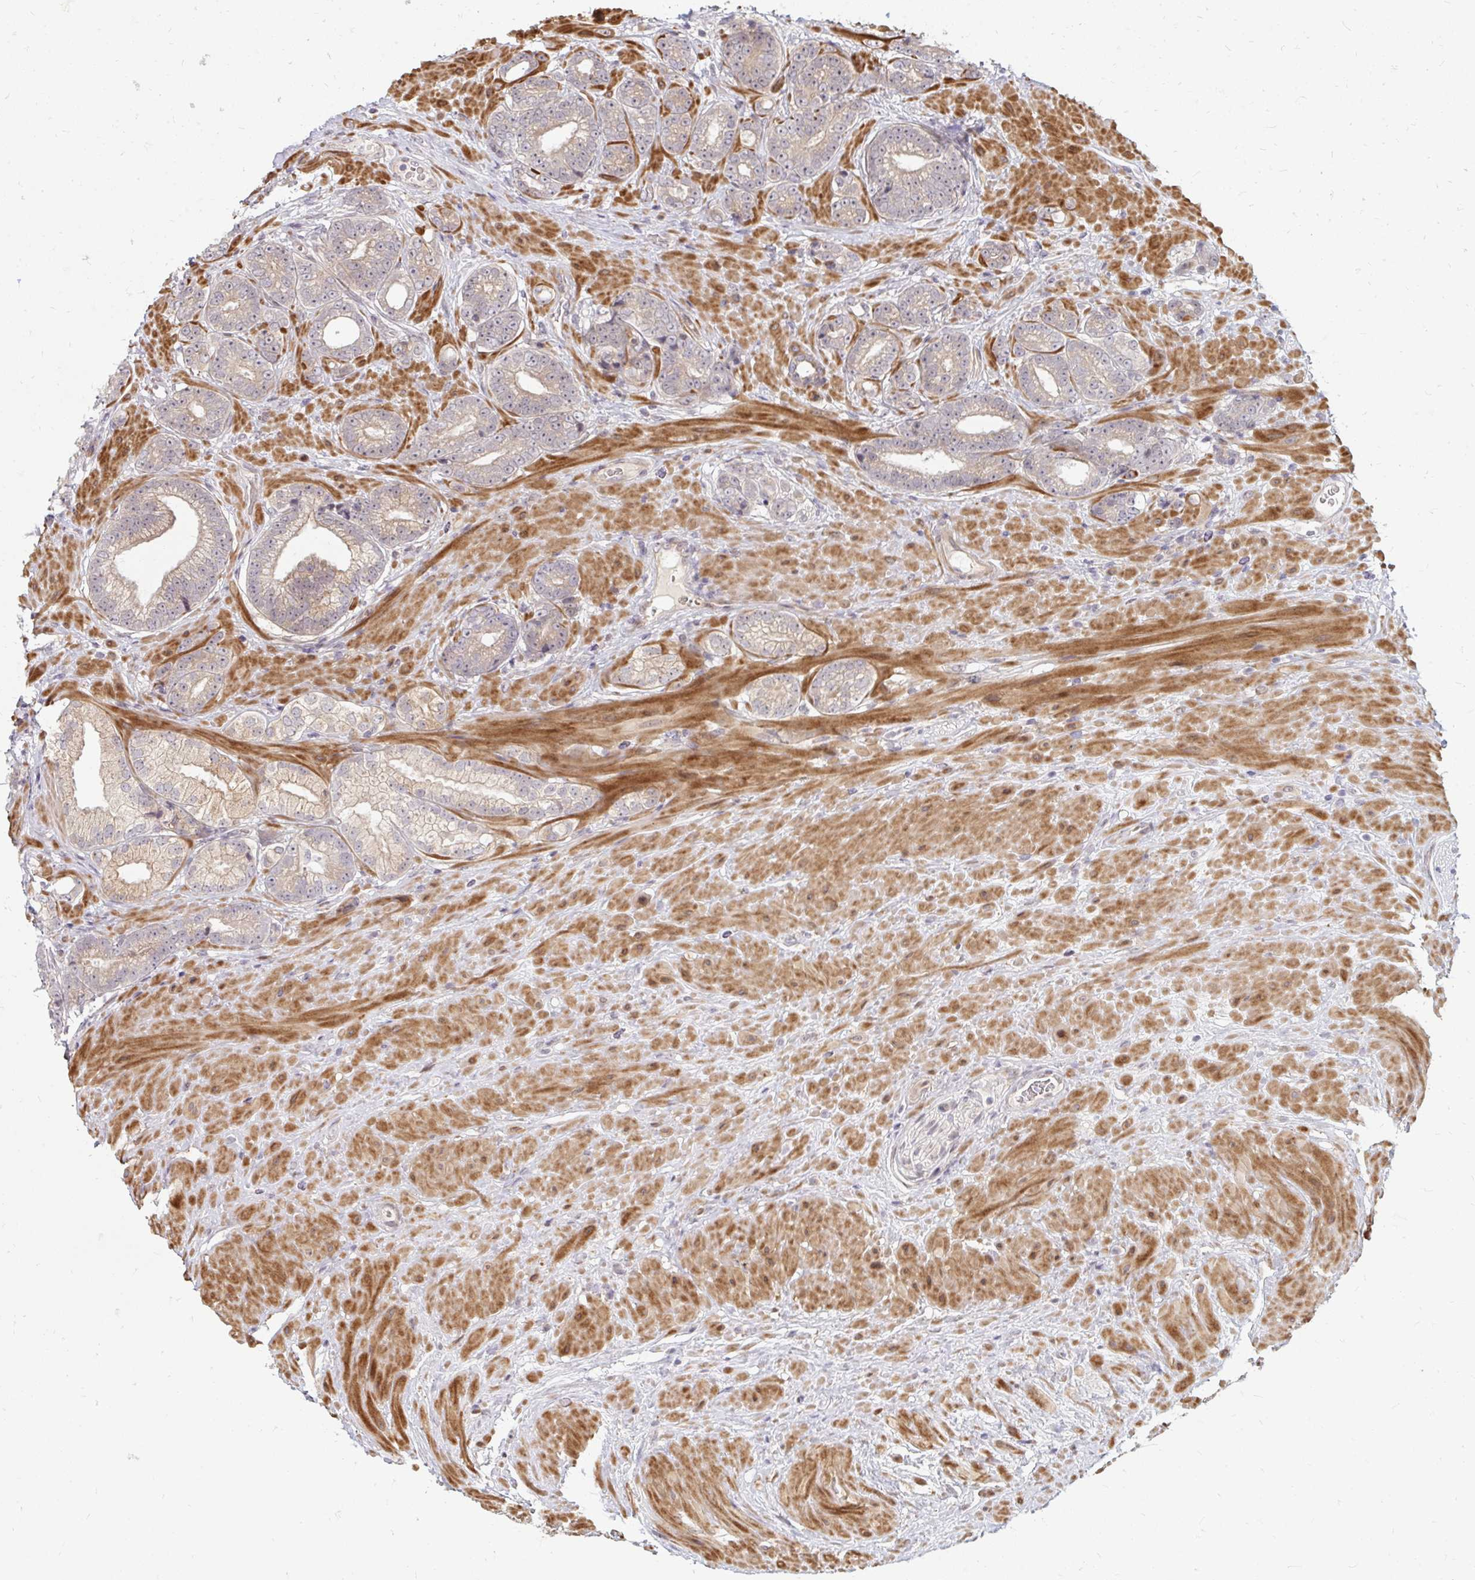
{"staining": {"intensity": "weak", "quantity": ">75%", "location": "cytoplasmic/membranous"}, "tissue": "prostate cancer", "cell_type": "Tumor cells", "image_type": "cancer", "snomed": [{"axis": "morphology", "description": "Adenocarcinoma, Low grade"}, {"axis": "topography", "description": "Prostate"}], "caption": "Prostate cancer (adenocarcinoma (low-grade)) was stained to show a protein in brown. There is low levels of weak cytoplasmic/membranous expression in approximately >75% of tumor cells.", "gene": "ZNF285", "patient": {"sex": "male", "age": 61}}